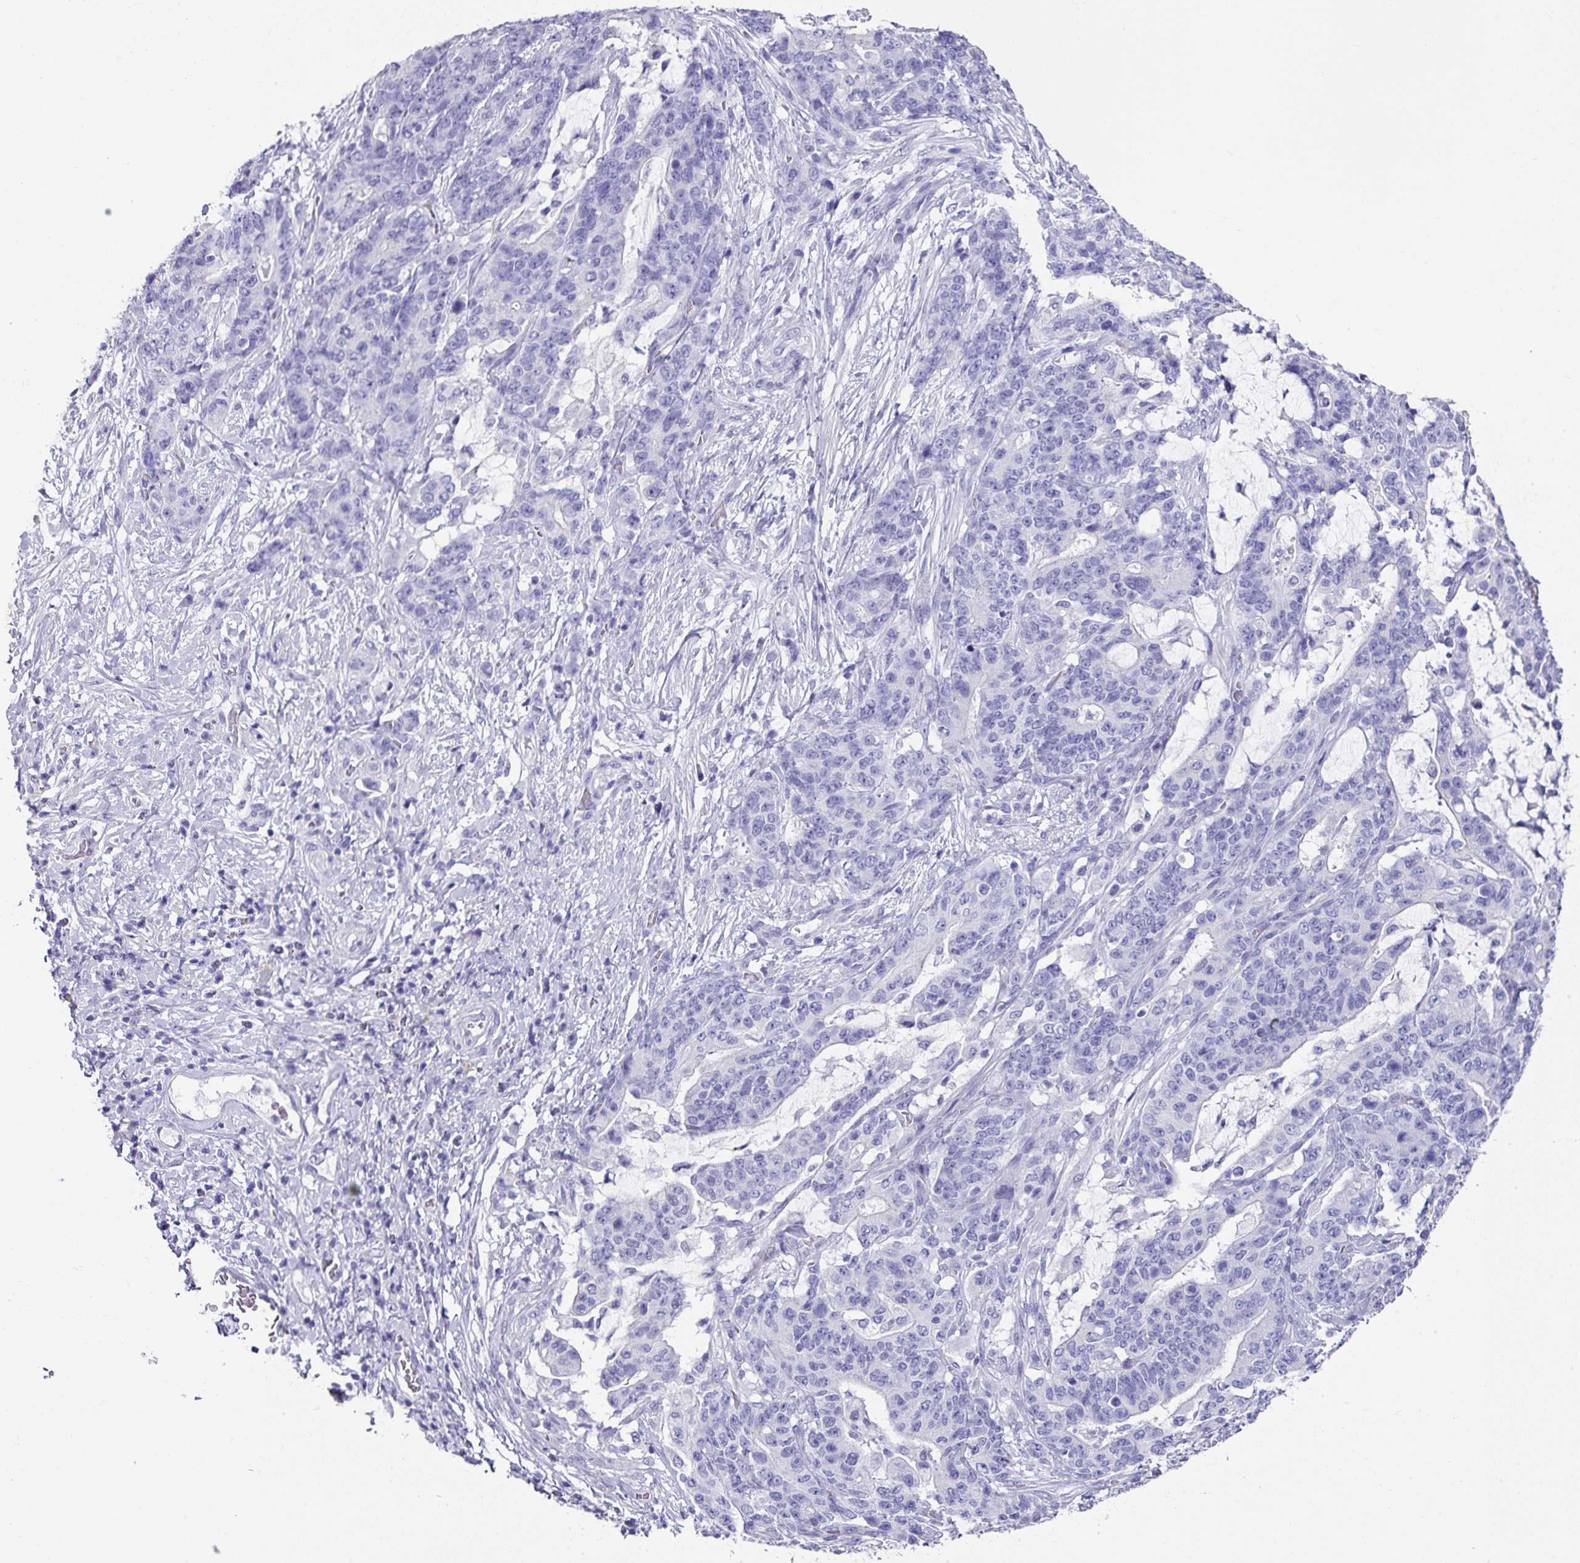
{"staining": {"intensity": "negative", "quantity": "none", "location": "none"}, "tissue": "stomach cancer", "cell_type": "Tumor cells", "image_type": "cancer", "snomed": [{"axis": "morphology", "description": "Normal tissue, NOS"}, {"axis": "morphology", "description": "Adenocarcinoma, NOS"}, {"axis": "topography", "description": "Stomach"}], "caption": "A micrograph of human stomach cancer (adenocarcinoma) is negative for staining in tumor cells.", "gene": "PEX10", "patient": {"sex": "female", "age": 64}}